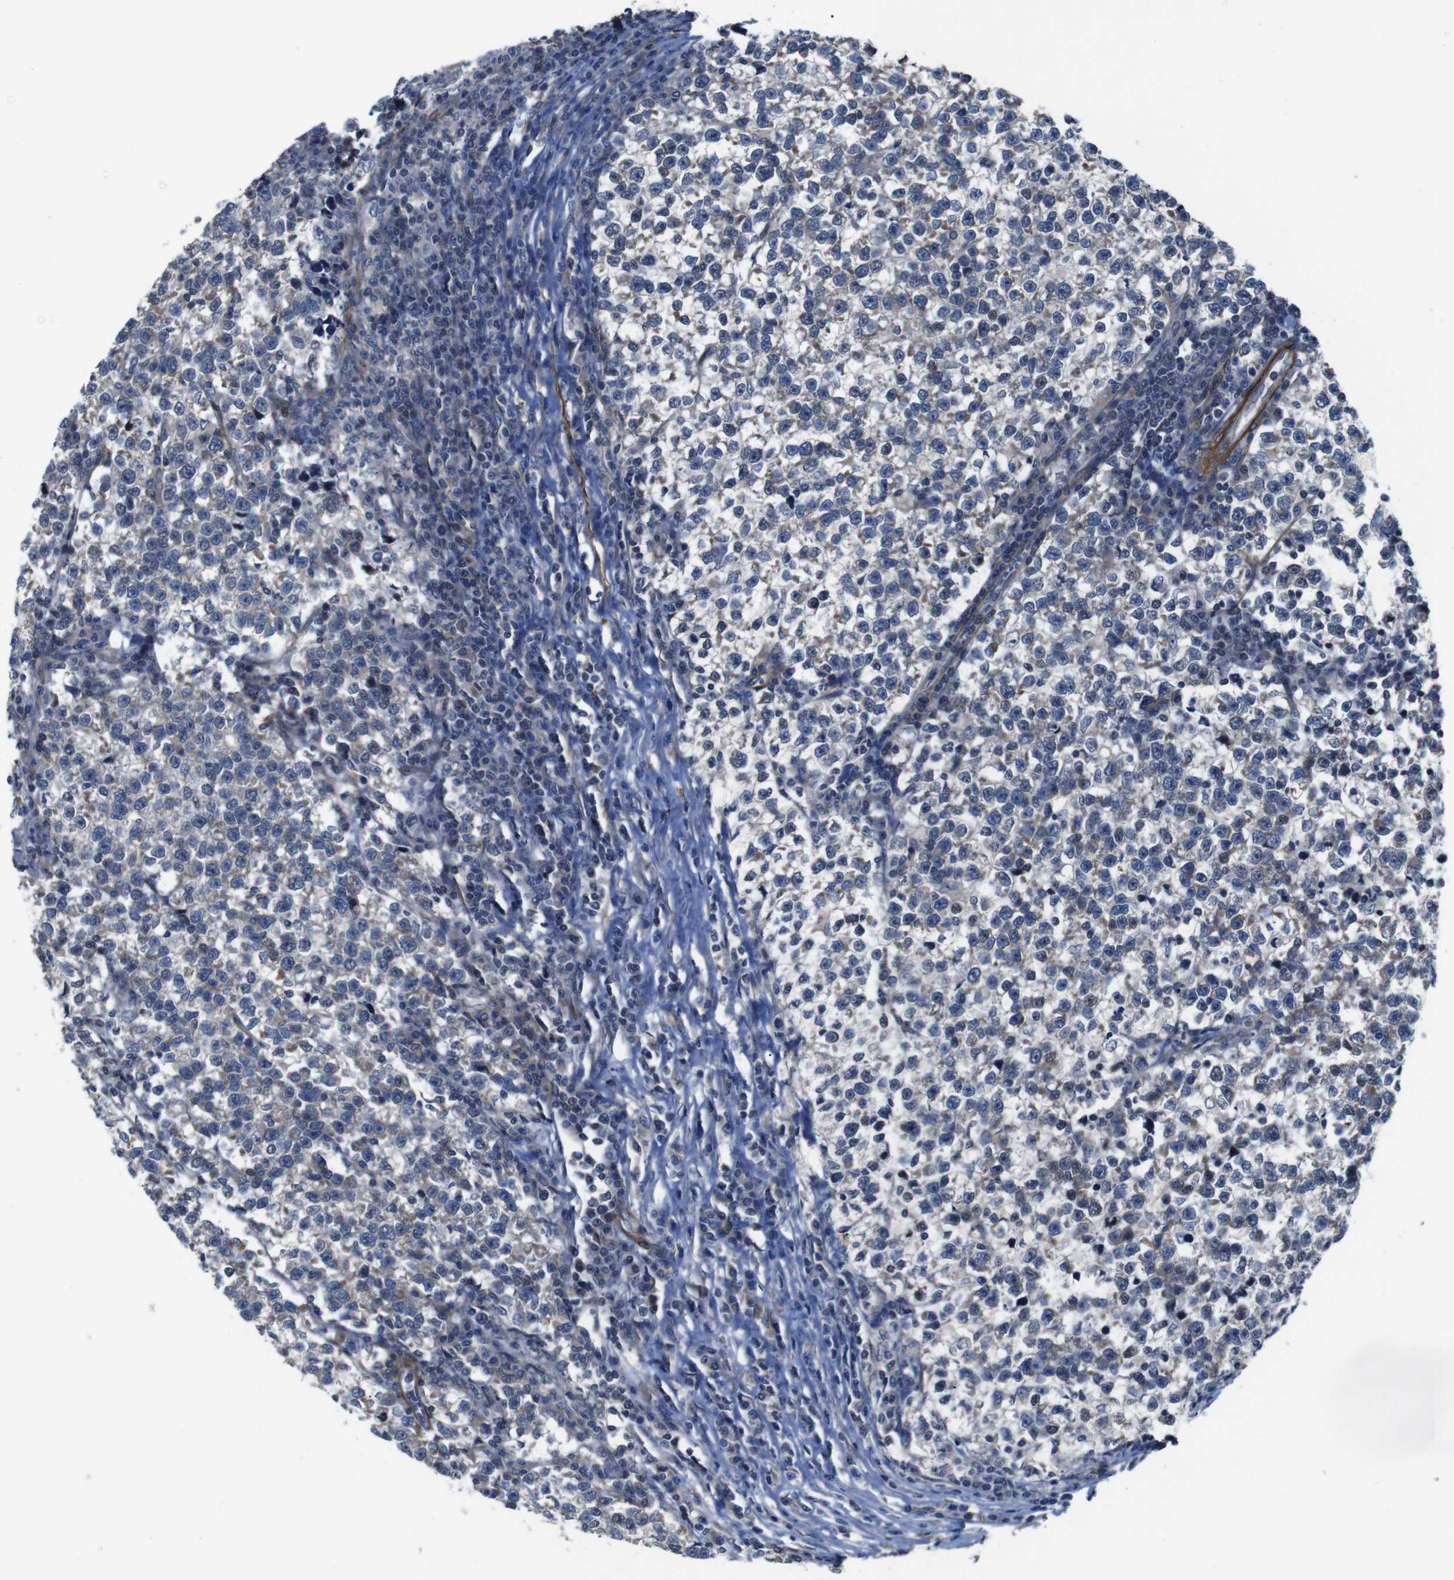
{"staining": {"intensity": "weak", "quantity": "<25%", "location": "cytoplasmic/membranous,nuclear"}, "tissue": "testis cancer", "cell_type": "Tumor cells", "image_type": "cancer", "snomed": [{"axis": "morphology", "description": "Normal tissue, NOS"}, {"axis": "morphology", "description": "Seminoma, NOS"}, {"axis": "topography", "description": "Testis"}], "caption": "Immunohistochemical staining of testis cancer shows no significant positivity in tumor cells.", "gene": "GGT7", "patient": {"sex": "male", "age": 43}}